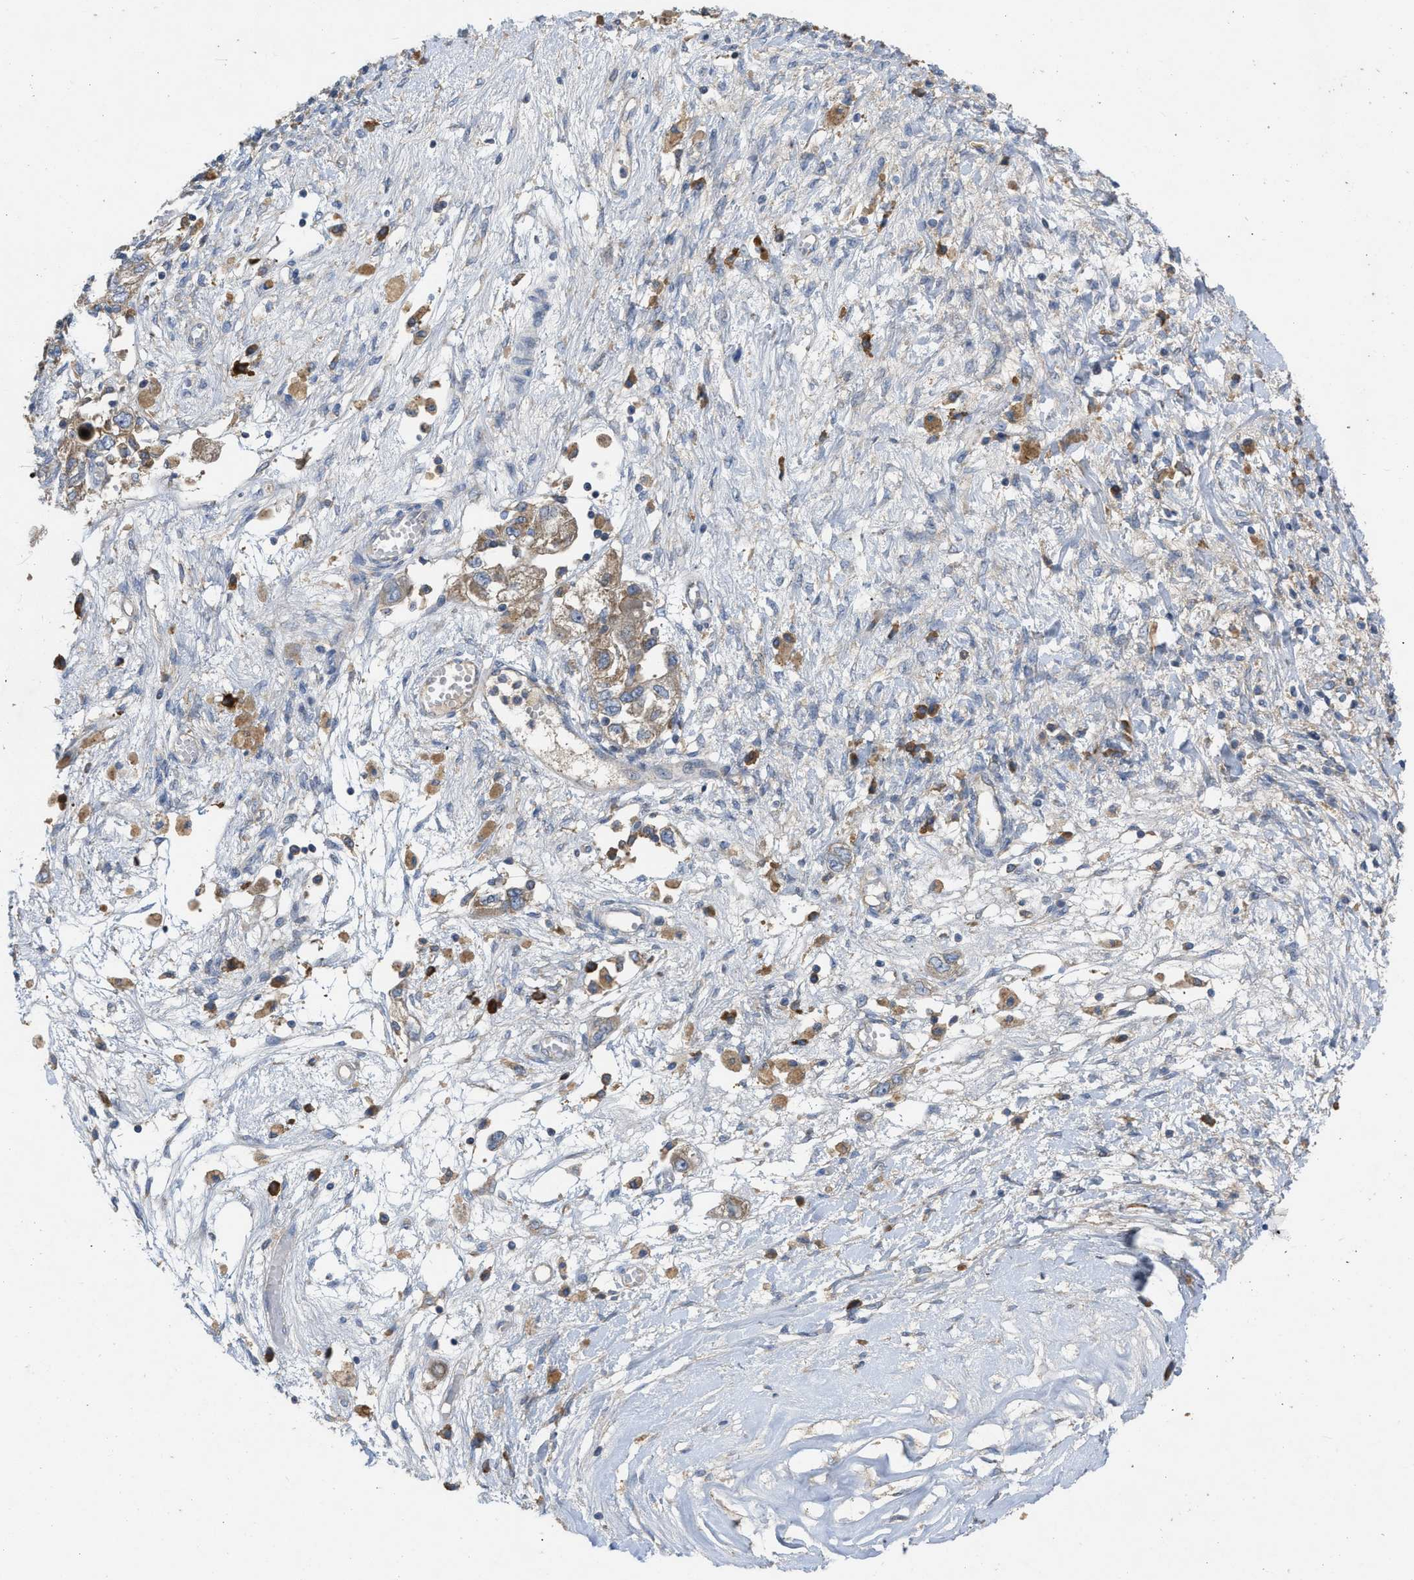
{"staining": {"intensity": "moderate", "quantity": ">75%", "location": "cytoplasmic/membranous"}, "tissue": "ovarian cancer", "cell_type": "Tumor cells", "image_type": "cancer", "snomed": [{"axis": "morphology", "description": "Carcinoma, NOS"}, {"axis": "morphology", "description": "Cystadenocarcinoma, serous, NOS"}, {"axis": "topography", "description": "Ovary"}], "caption": "This photomicrograph shows ovarian cancer stained with IHC to label a protein in brown. The cytoplasmic/membranous of tumor cells show moderate positivity for the protein. Nuclei are counter-stained blue.", "gene": "TMEM131", "patient": {"sex": "female", "age": 69}}